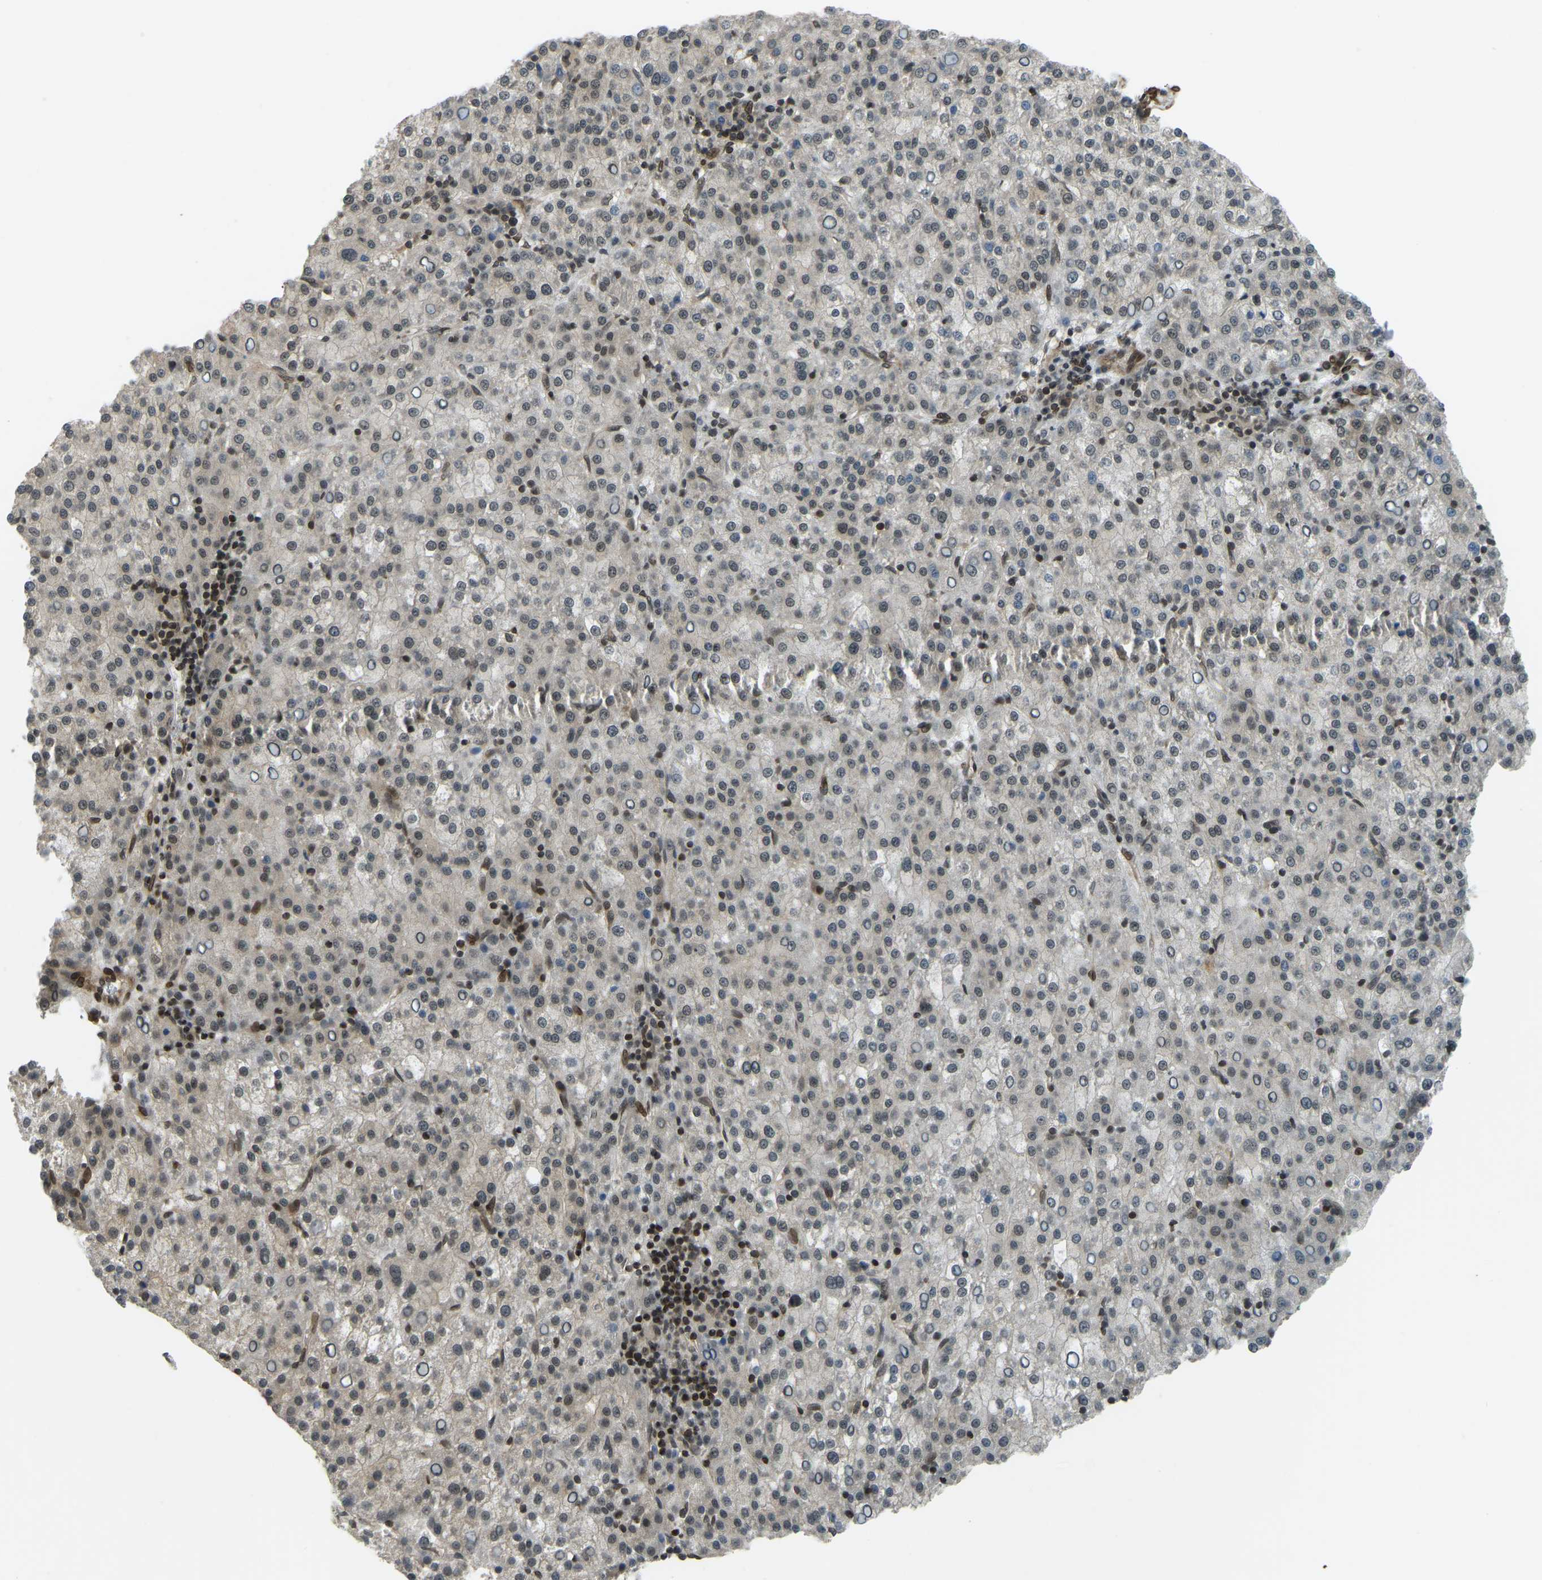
{"staining": {"intensity": "negative", "quantity": "none", "location": "none"}, "tissue": "liver cancer", "cell_type": "Tumor cells", "image_type": "cancer", "snomed": [{"axis": "morphology", "description": "Carcinoma, Hepatocellular, NOS"}, {"axis": "topography", "description": "Liver"}], "caption": "Micrograph shows no significant protein staining in tumor cells of liver hepatocellular carcinoma.", "gene": "SYNE1", "patient": {"sex": "female", "age": 58}}